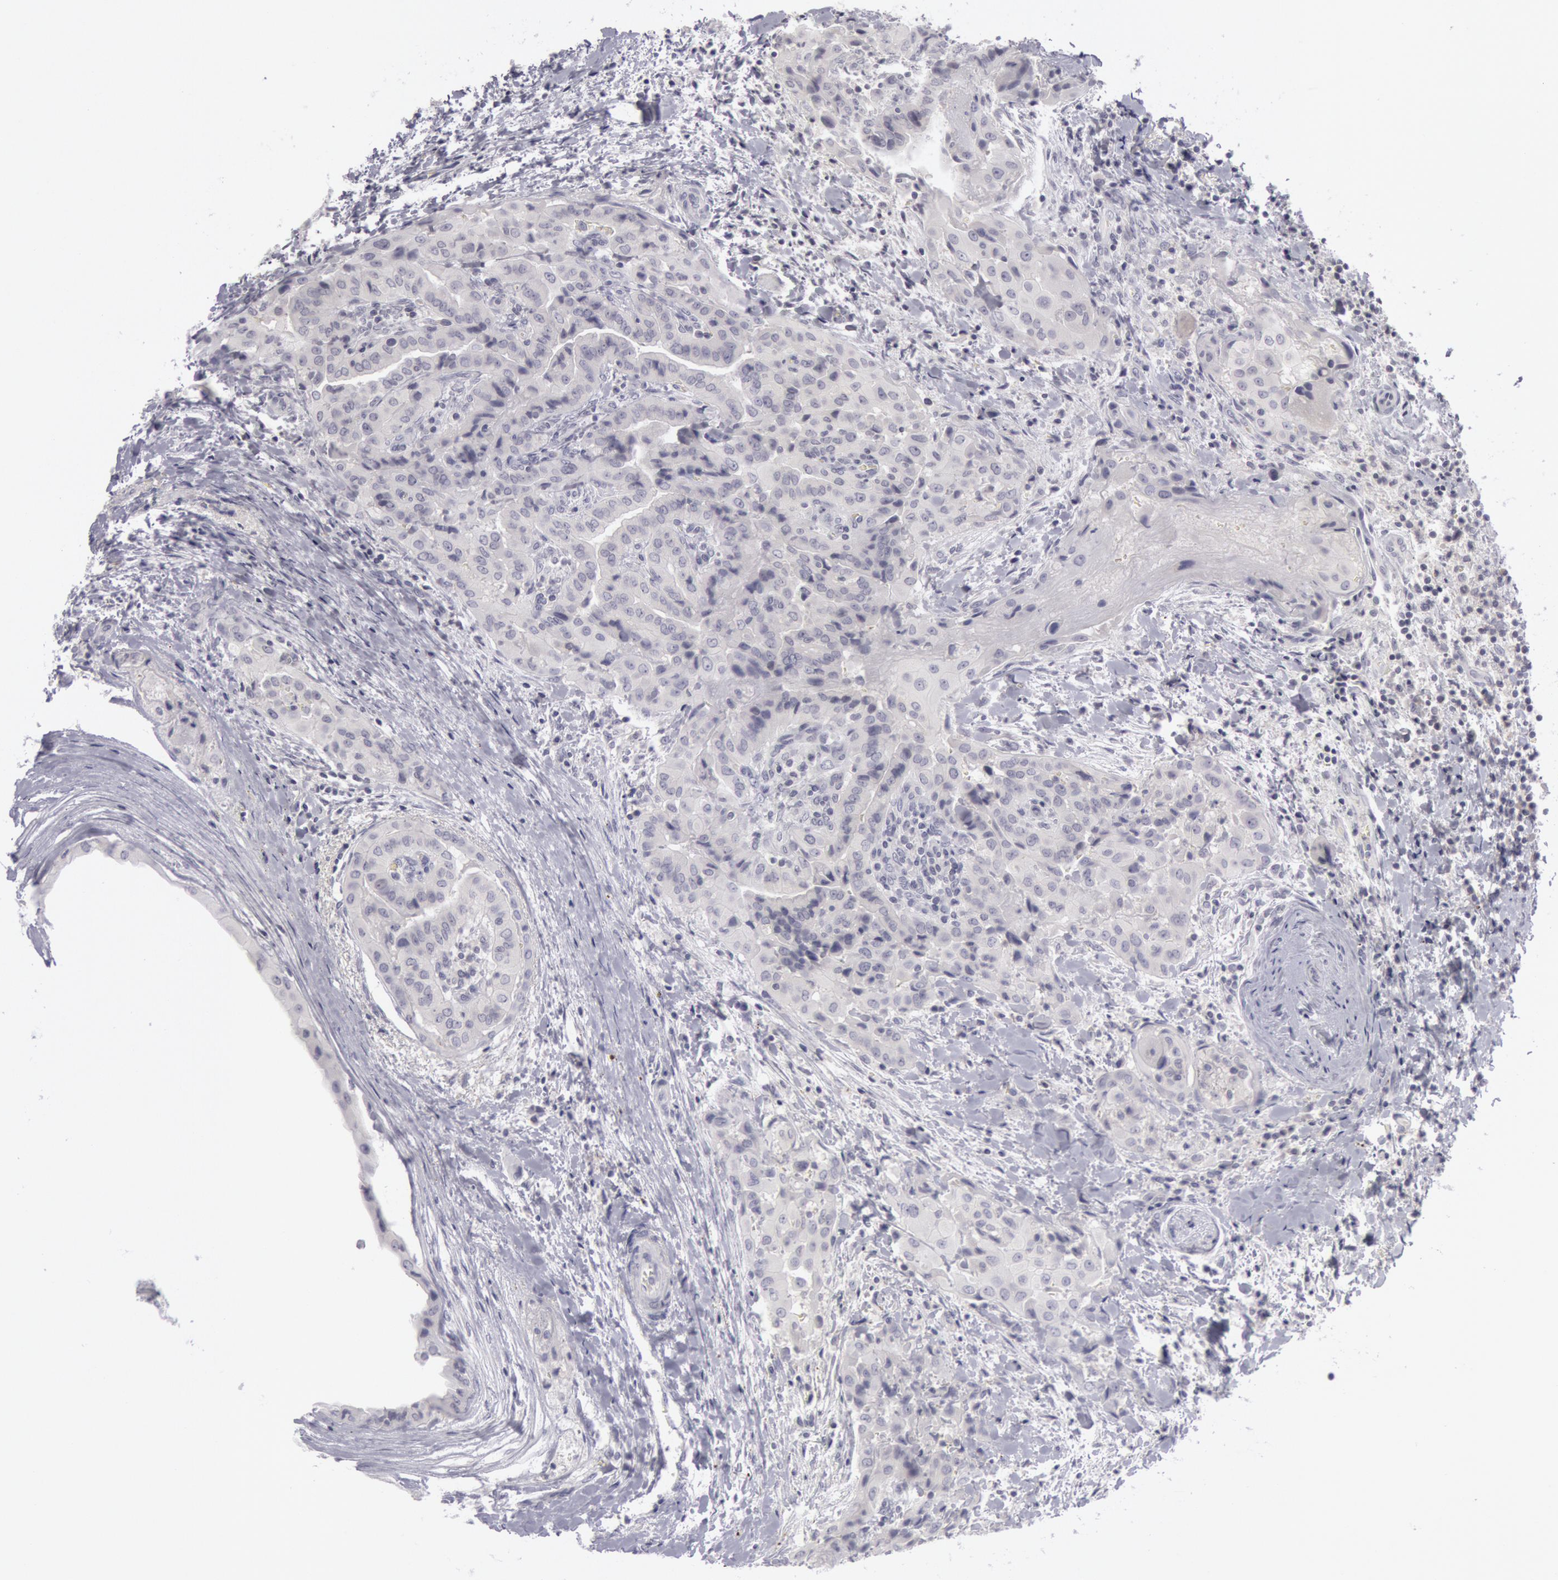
{"staining": {"intensity": "negative", "quantity": "none", "location": "none"}, "tissue": "thyroid cancer", "cell_type": "Tumor cells", "image_type": "cancer", "snomed": [{"axis": "morphology", "description": "Papillary adenocarcinoma, NOS"}, {"axis": "topography", "description": "Thyroid gland"}], "caption": "High power microscopy micrograph of an immunohistochemistry histopathology image of papillary adenocarcinoma (thyroid), revealing no significant staining in tumor cells.", "gene": "KRT16", "patient": {"sex": "female", "age": 71}}